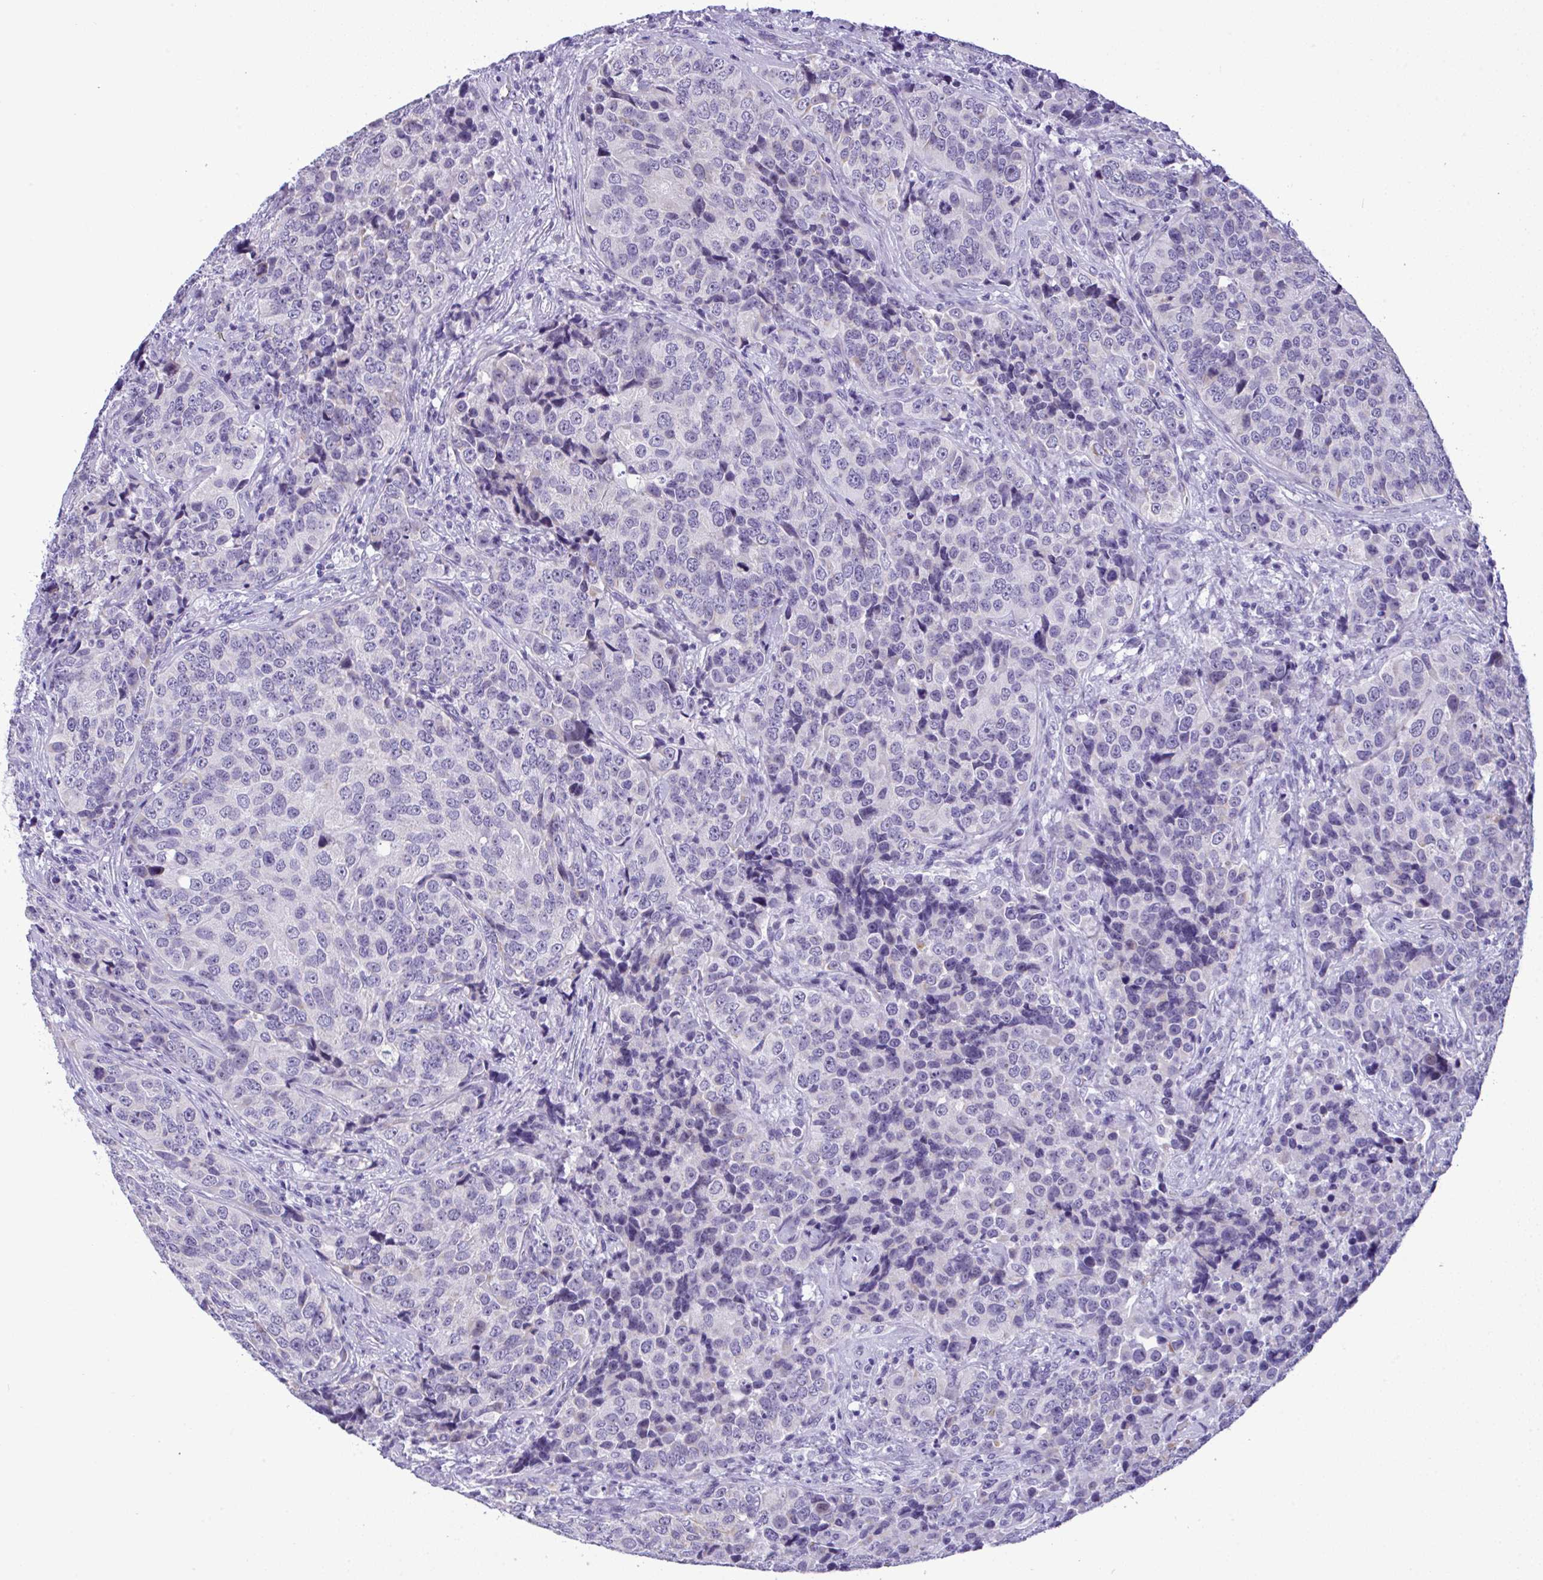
{"staining": {"intensity": "negative", "quantity": "none", "location": "none"}, "tissue": "urothelial cancer", "cell_type": "Tumor cells", "image_type": "cancer", "snomed": [{"axis": "morphology", "description": "Urothelial carcinoma, NOS"}, {"axis": "topography", "description": "Urinary bladder"}], "caption": "Urothelial cancer was stained to show a protein in brown. There is no significant positivity in tumor cells.", "gene": "YBX2", "patient": {"sex": "male", "age": 52}}